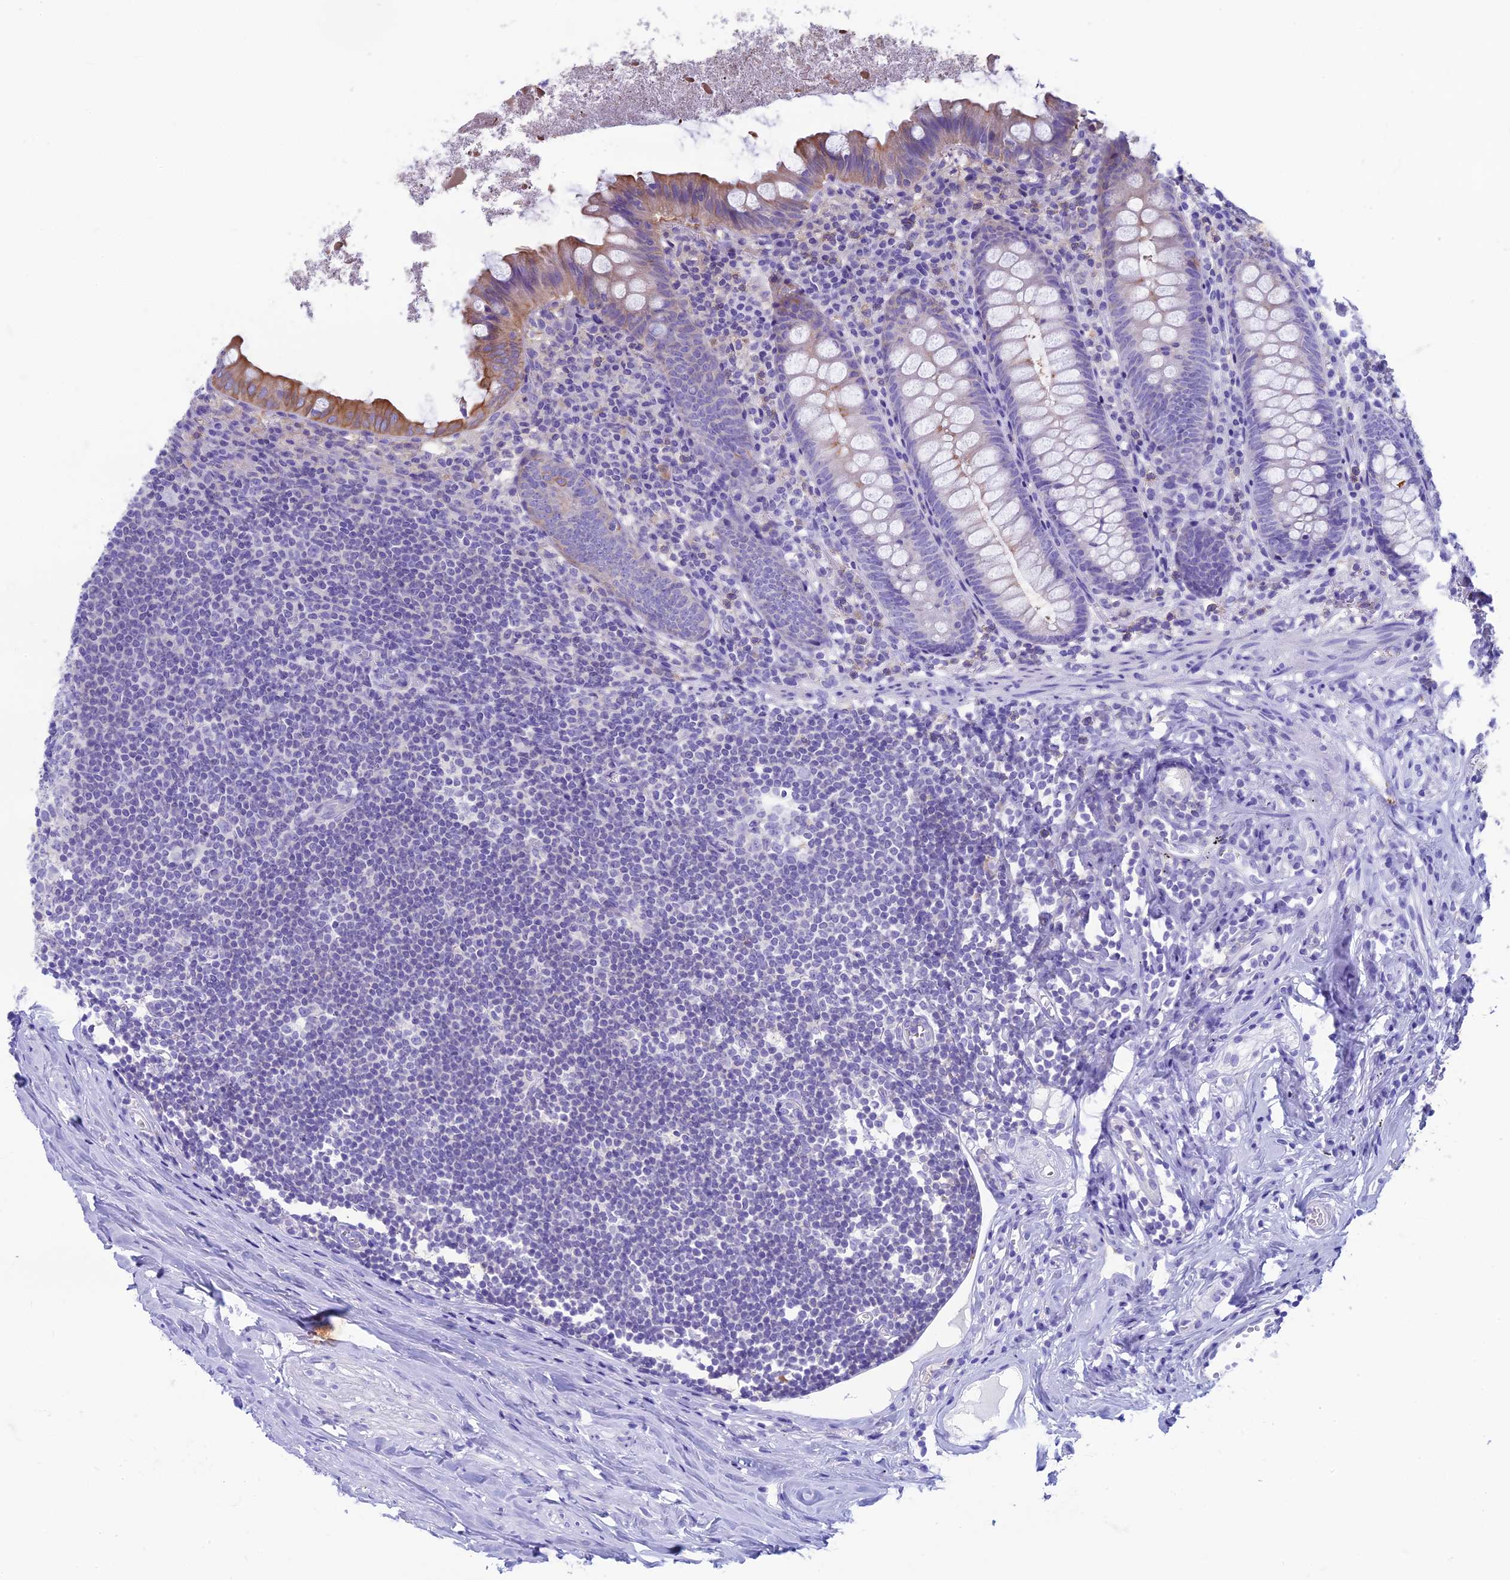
{"staining": {"intensity": "moderate", "quantity": "25%-75%", "location": "cytoplasmic/membranous"}, "tissue": "appendix", "cell_type": "Glandular cells", "image_type": "normal", "snomed": [{"axis": "morphology", "description": "Normal tissue, NOS"}, {"axis": "topography", "description": "Appendix"}], "caption": "Glandular cells show medium levels of moderate cytoplasmic/membranous positivity in approximately 25%-75% of cells in unremarkable appendix.", "gene": "CDAN1", "patient": {"sex": "female", "age": 51}}